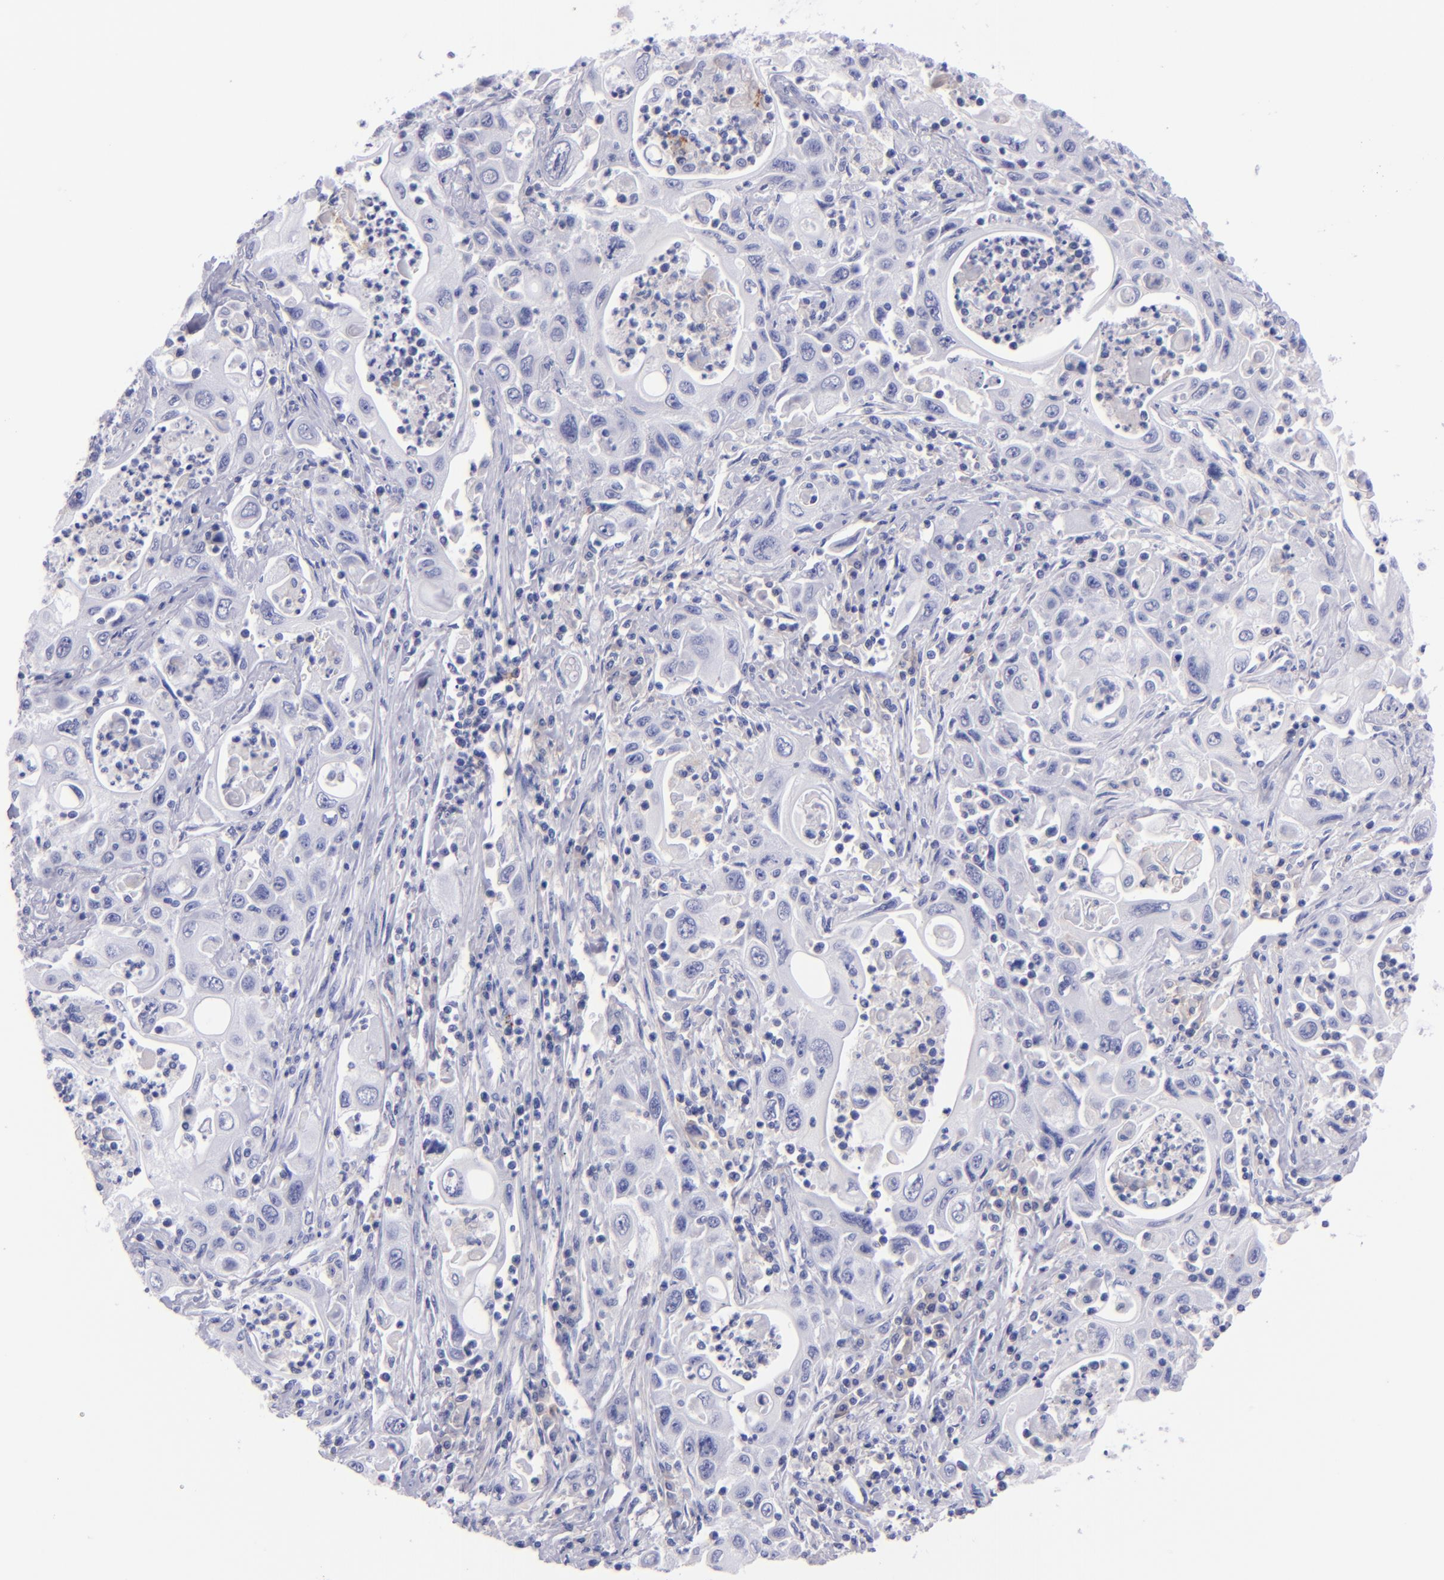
{"staining": {"intensity": "negative", "quantity": "none", "location": "none"}, "tissue": "pancreatic cancer", "cell_type": "Tumor cells", "image_type": "cancer", "snomed": [{"axis": "morphology", "description": "Adenocarcinoma, NOS"}, {"axis": "topography", "description": "Pancreas"}], "caption": "A histopathology image of pancreatic cancer stained for a protein demonstrates no brown staining in tumor cells.", "gene": "CD37", "patient": {"sex": "male", "age": 70}}